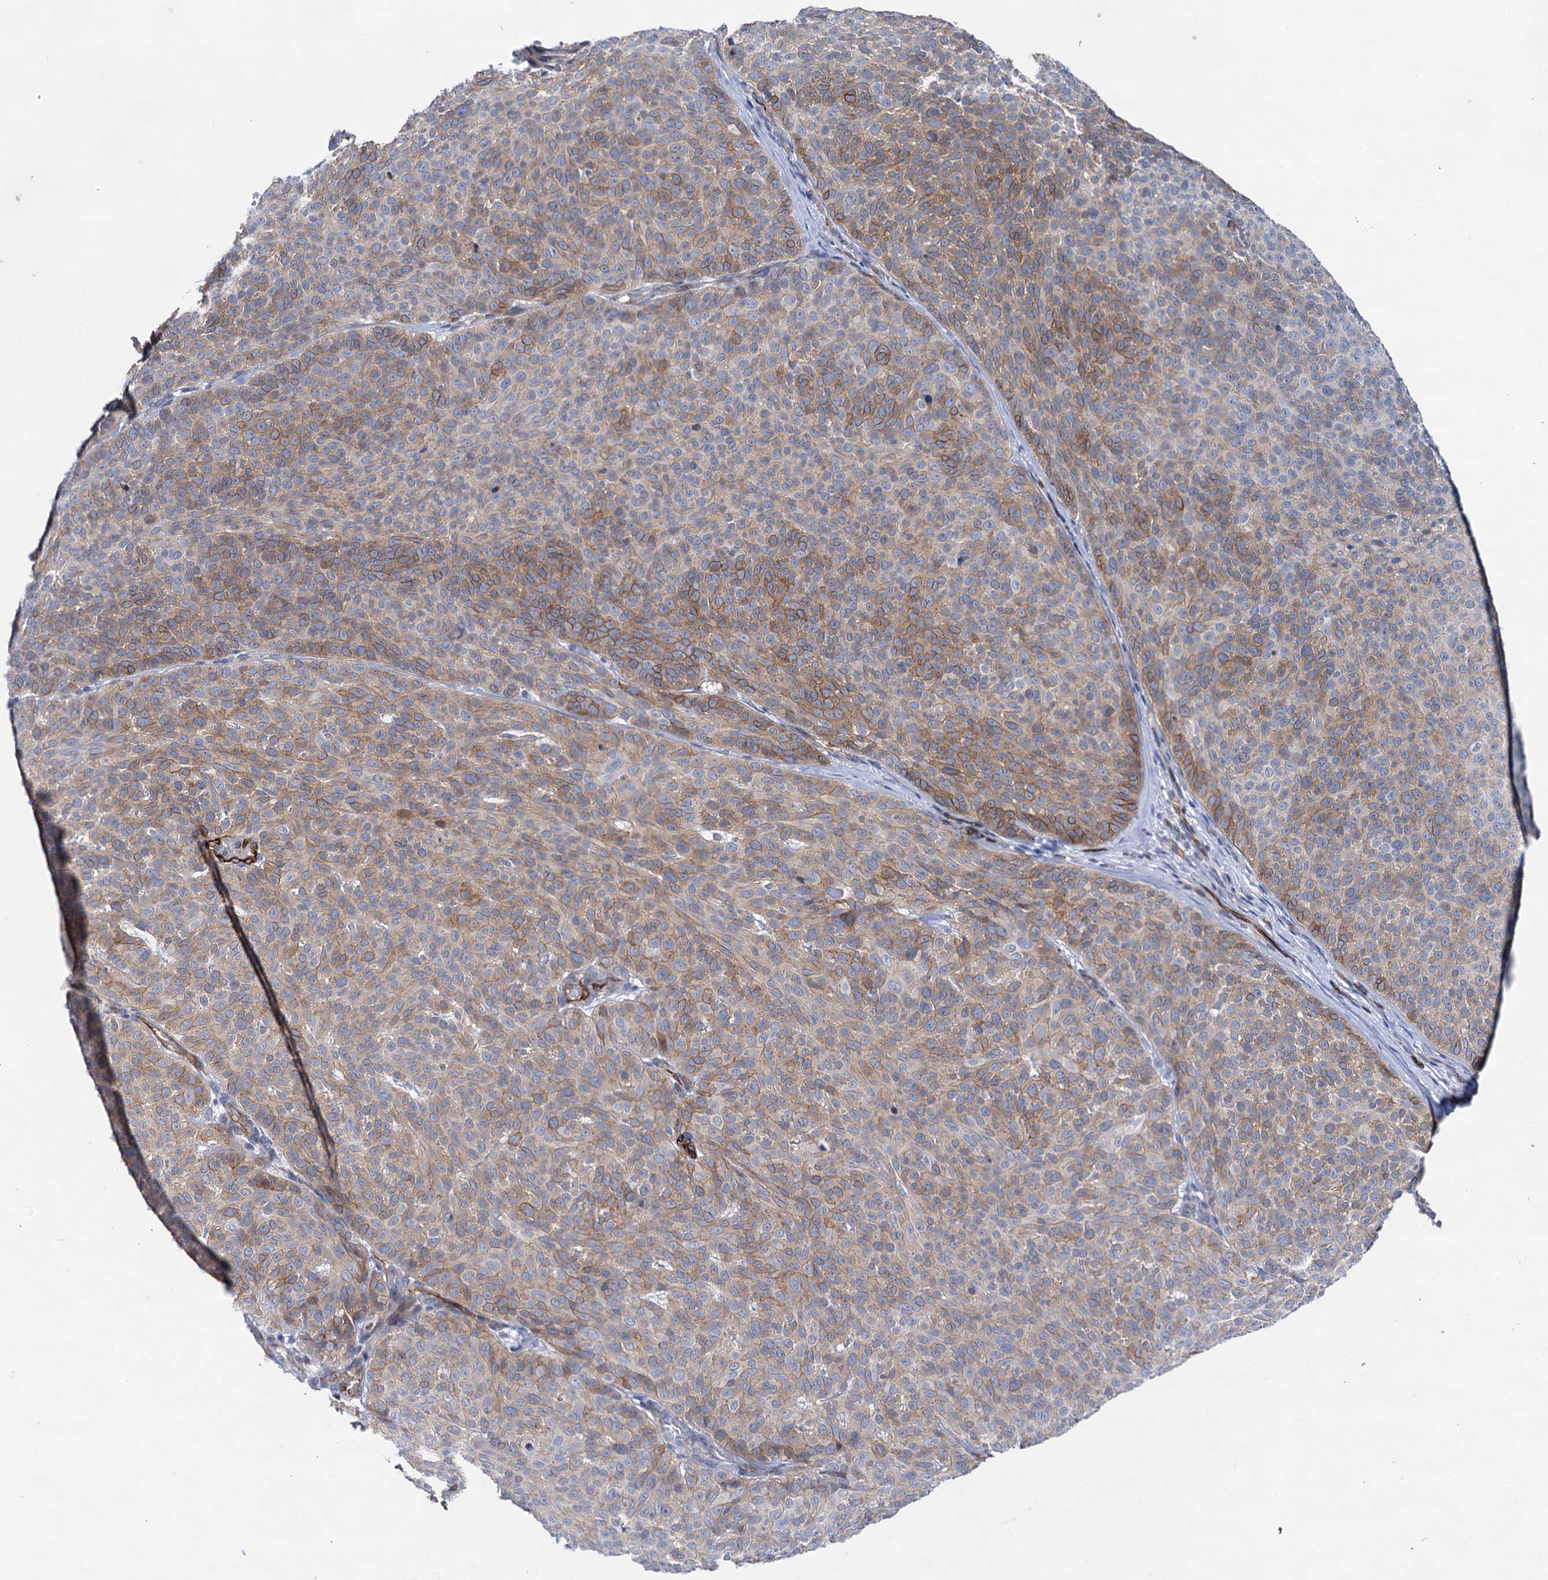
{"staining": {"intensity": "moderate", "quantity": ">75%", "location": "cytoplasmic/membranous"}, "tissue": "skin cancer", "cell_type": "Tumor cells", "image_type": "cancer", "snomed": [{"axis": "morphology", "description": "Basal cell carcinoma"}, {"axis": "topography", "description": "Skin"}], "caption": "Immunohistochemistry (DAB) staining of basal cell carcinoma (skin) exhibits moderate cytoplasmic/membranous protein staining in about >75% of tumor cells.", "gene": "ABLIM1", "patient": {"sex": "male", "age": 85}}